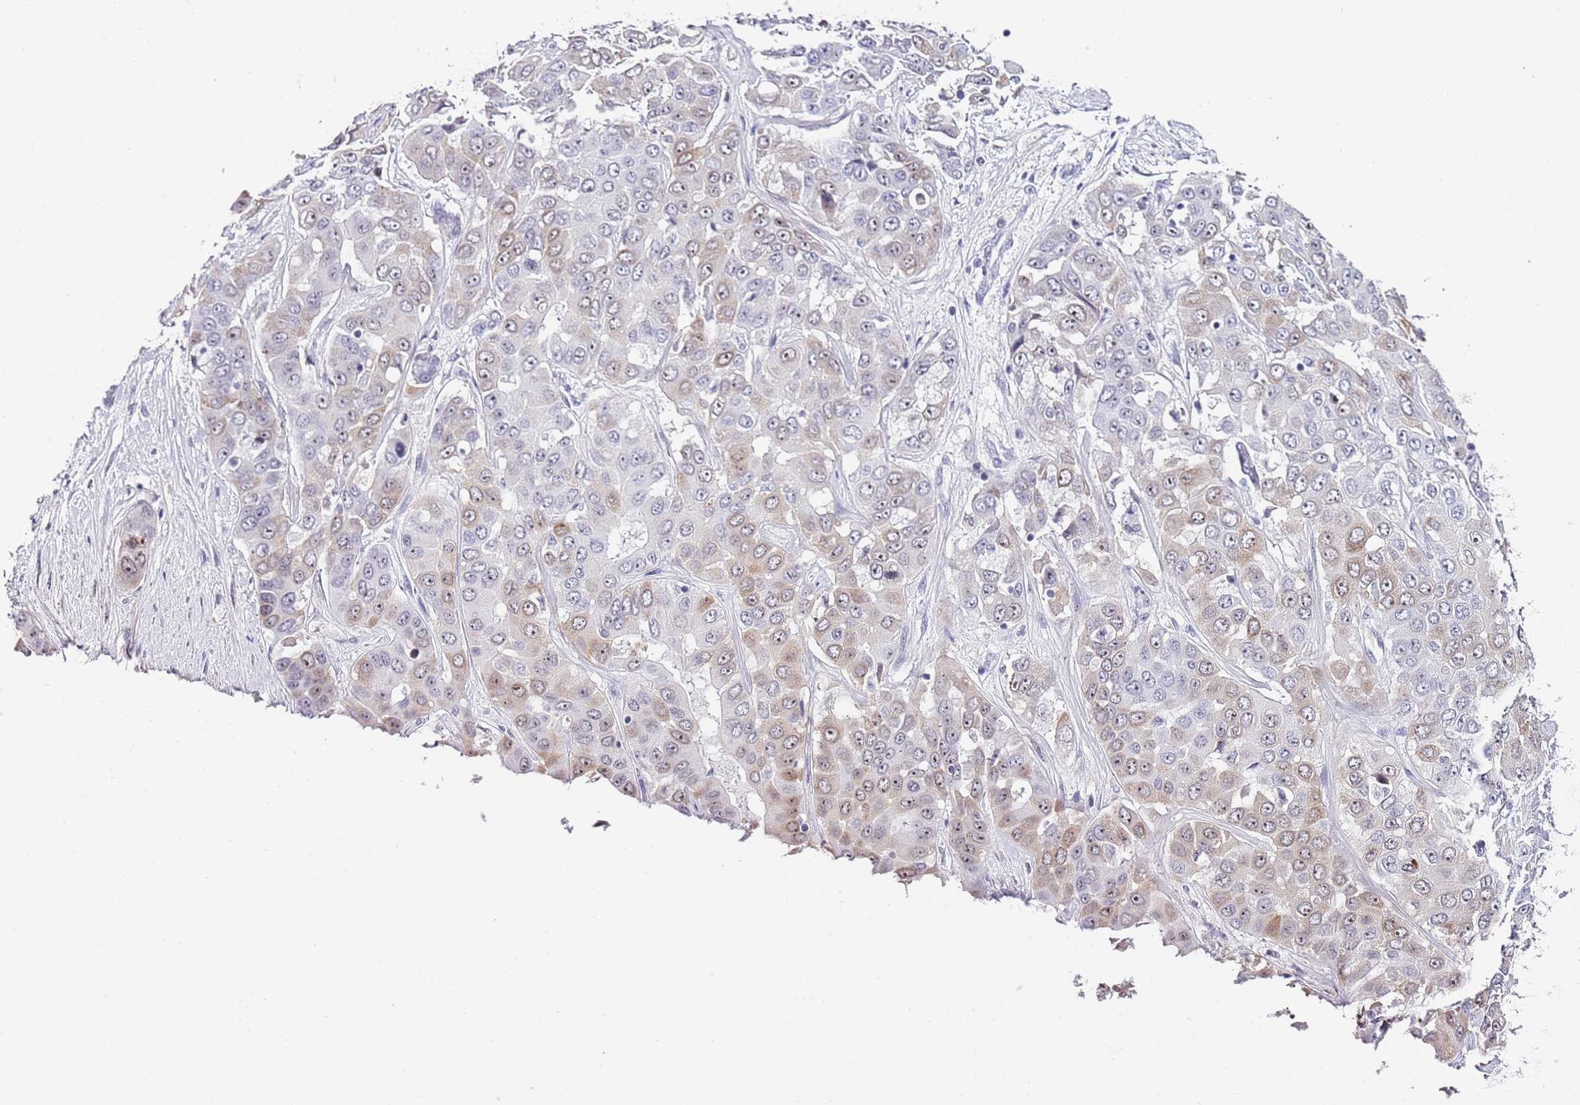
{"staining": {"intensity": "weak", "quantity": "25%-75%", "location": "cytoplasmic/membranous,nuclear"}, "tissue": "liver cancer", "cell_type": "Tumor cells", "image_type": "cancer", "snomed": [{"axis": "morphology", "description": "Cholangiocarcinoma"}, {"axis": "topography", "description": "Liver"}], "caption": "High-power microscopy captured an immunohistochemistry image of cholangiocarcinoma (liver), revealing weak cytoplasmic/membranous and nuclear positivity in about 25%-75% of tumor cells.", "gene": "NOP56", "patient": {"sex": "female", "age": 52}}